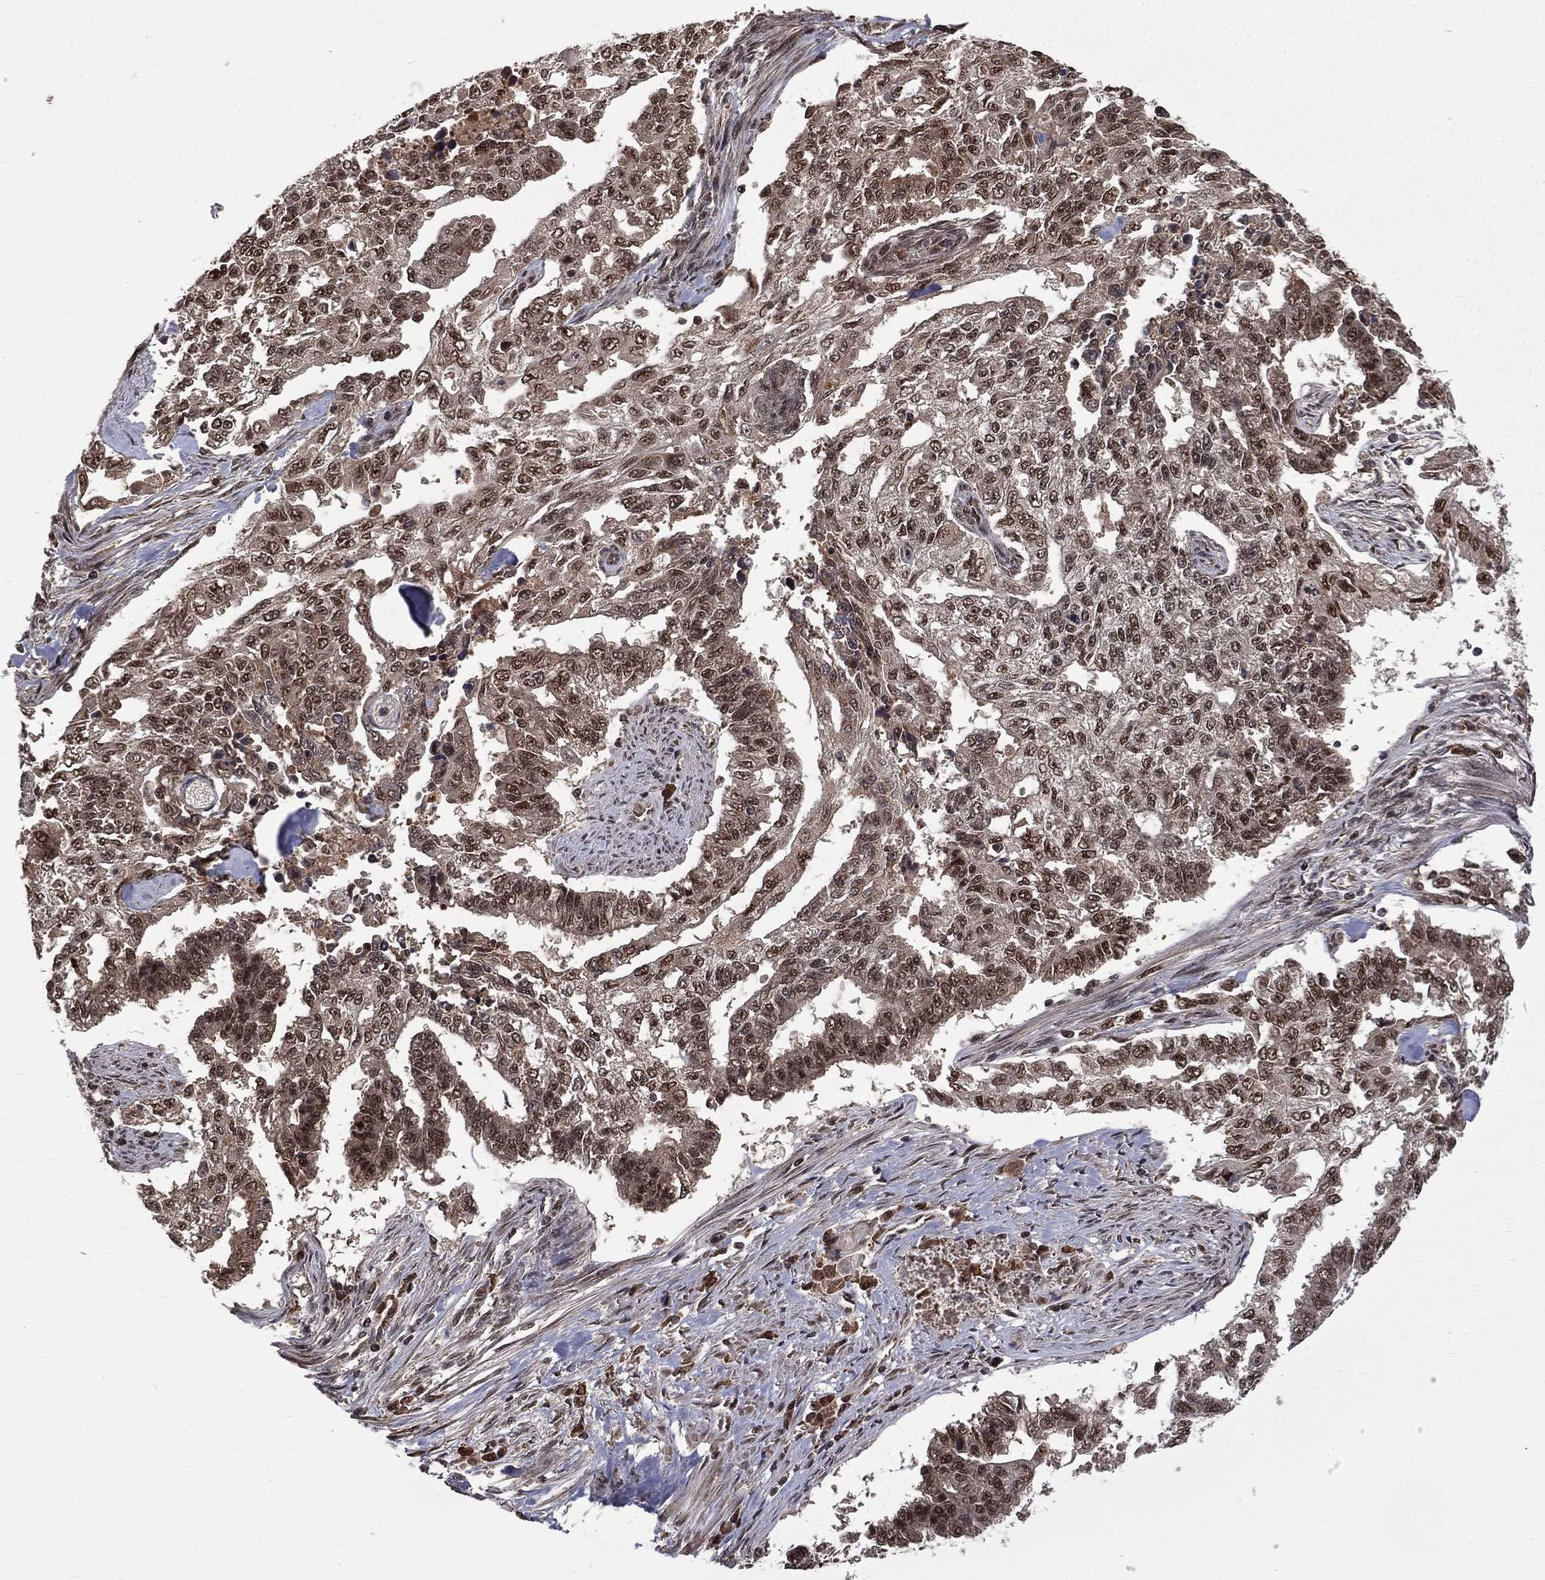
{"staining": {"intensity": "strong", "quantity": "25%-75%", "location": "nuclear"}, "tissue": "endometrial cancer", "cell_type": "Tumor cells", "image_type": "cancer", "snomed": [{"axis": "morphology", "description": "Adenocarcinoma, NOS"}, {"axis": "topography", "description": "Uterus"}], "caption": "Immunohistochemistry (IHC) staining of adenocarcinoma (endometrial), which exhibits high levels of strong nuclear staining in approximately 25%-75% of tumor cells indicating strong nuclear protein positivity. The staining was performed using DAB (brown) for protein detection and nuclei were counterstained in hematoxylin (blue).", "gene": "JMJD6", "patient": {"sex": "female", "age": 59}}